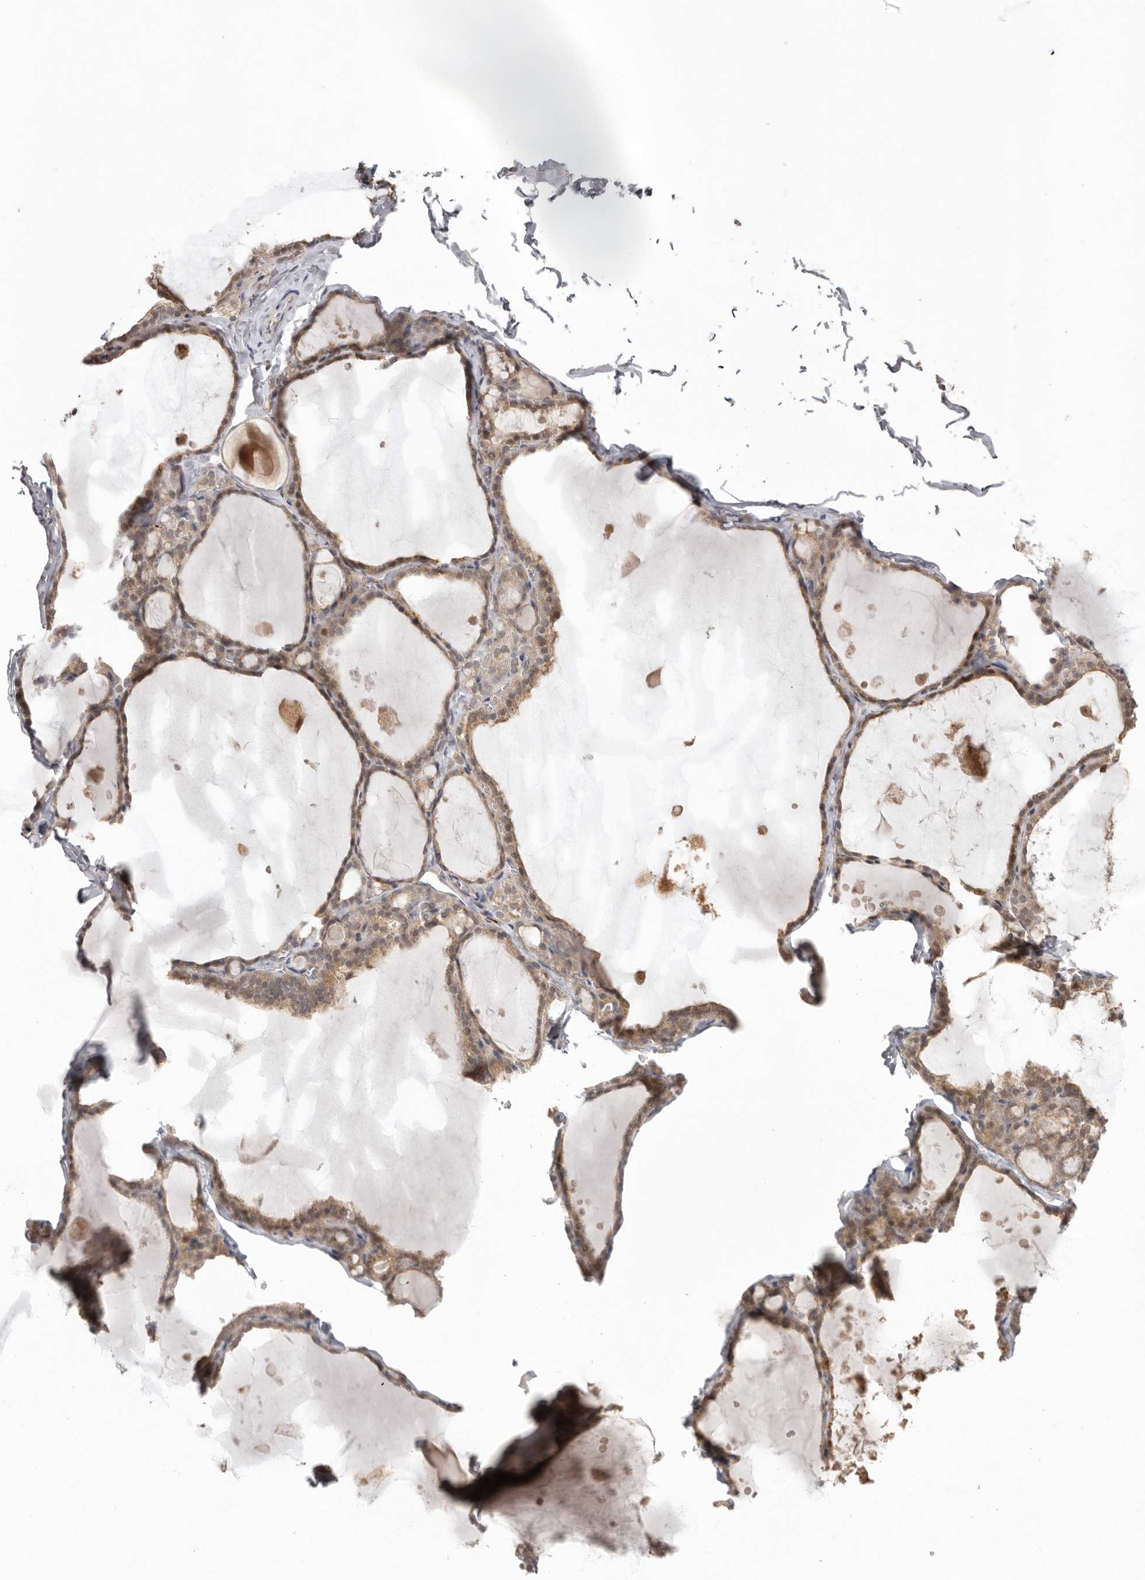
{"staining": {"intensity": "moderate", "quantity": ">75%", "location": "cytoplasmic/membranous,nuclear"}, "tissue": "thyroid gland", "cell_type": "Glandular cells", "image_type": "normal", "snomed": [{"axis": "morphology", "description": "Normal tissue, NOS"}, {"axis": "topography", "description": "Thyroid gland"}], "caption": "High-magnification brightfield microscopy of benign thyroid gland stained with DAB (brown) and counterstained with hematoxylin (blue). glandular cells exhibit moderate cytoplasmic/membranous,nuclear positivity is appreciated in about>75% of cells.", "gene": "NSUN4", "patient": {"sex": "male", "age": 56}}